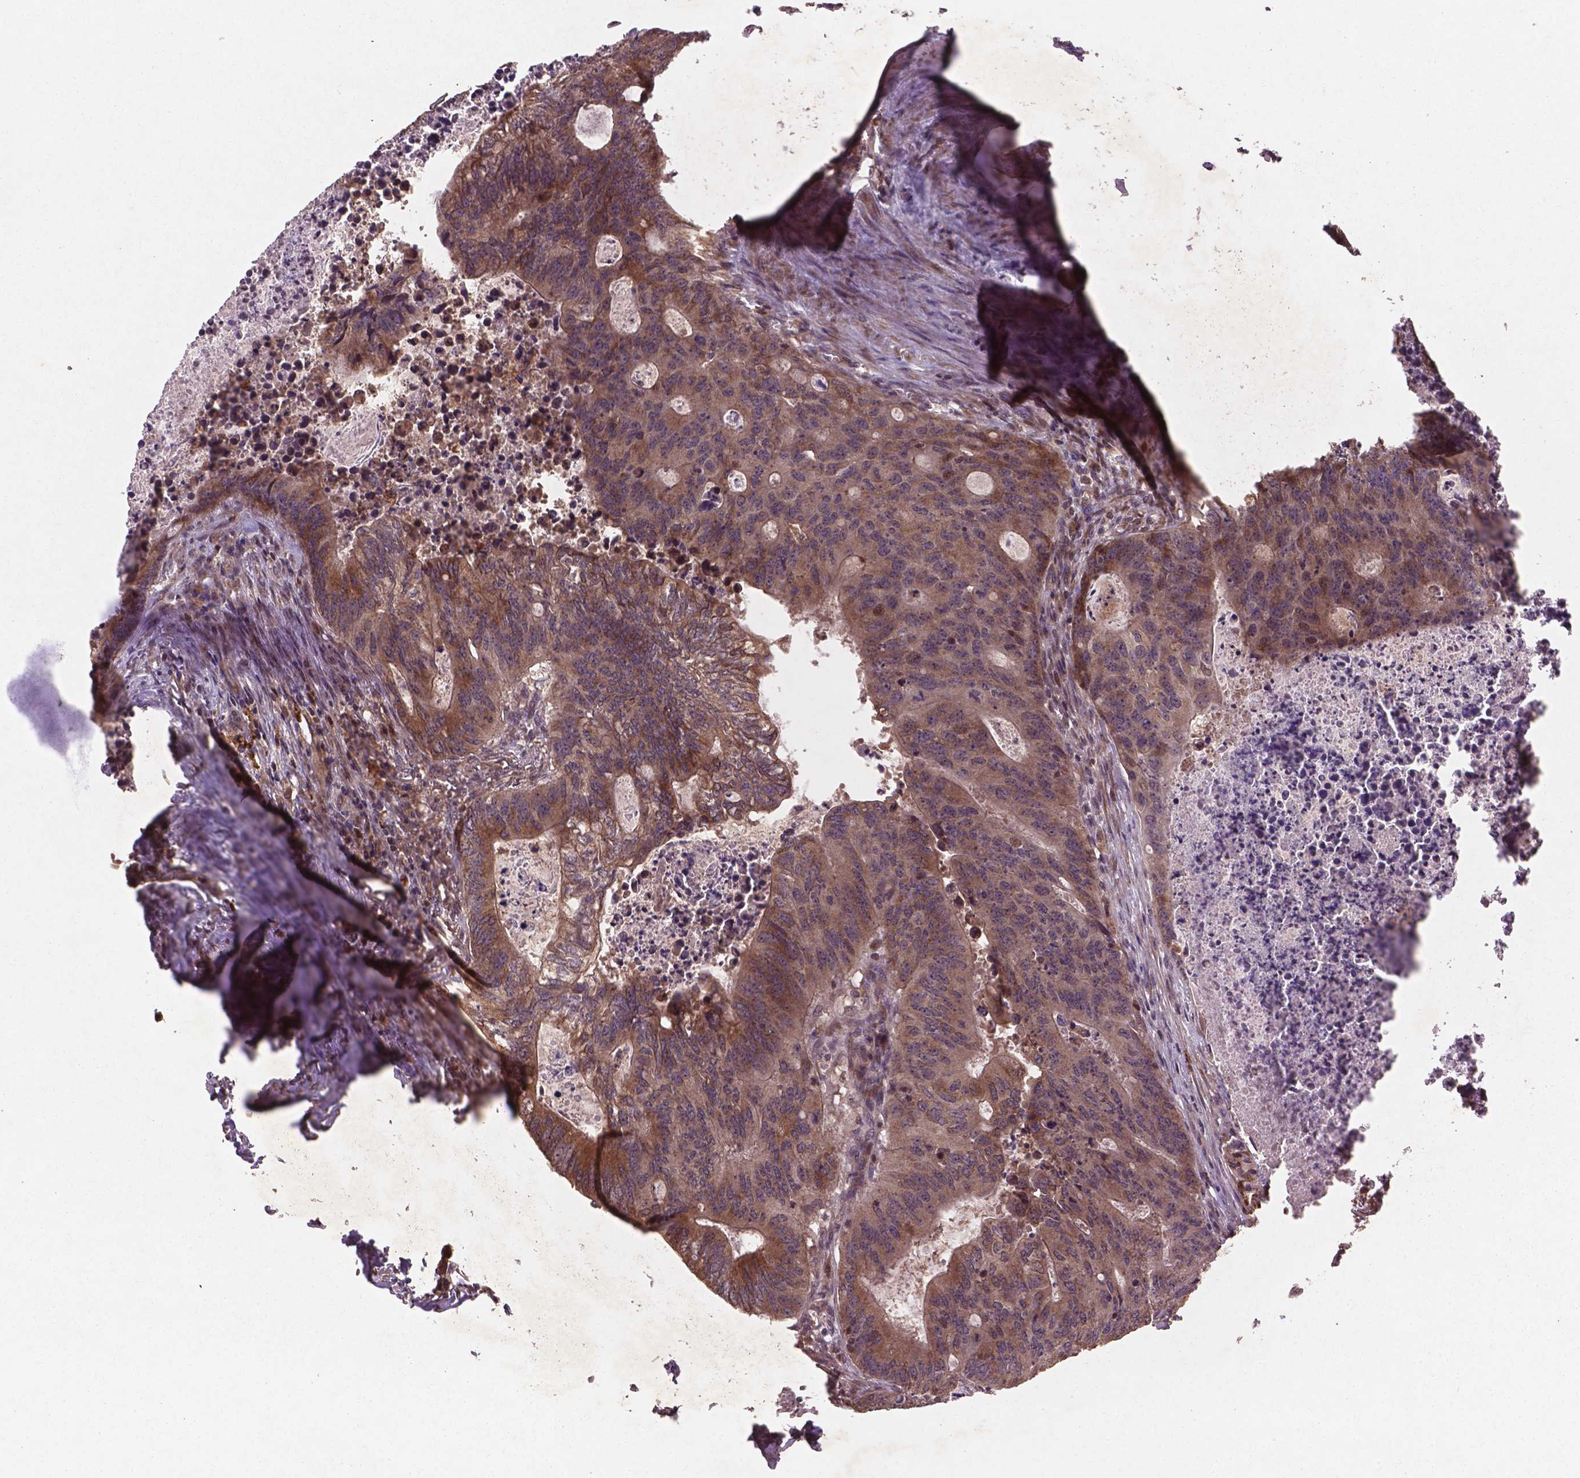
{"staining": {"intensity": "moderate", "quantity": ">75%", "location": "cytoplasmic/membranous"}, "tissue": "colorectal cancer", "cell_type": "Tumor cells", "image_type": "cancer", "snomed": [{"axis": "morphology", "description": "Adenocarcinoma, NOS"}, {"axis": "topography", "description": "Colon"}], "caption": "Brown immunohistochemical staining in human colorectal cancer (adenocarcinoma) displays moderate cytoplasmic/membranous positivity in approximately >75% of tumor cells.", "gene": "NIPAL2", "patient": {"sex": "male", "age": 67}}